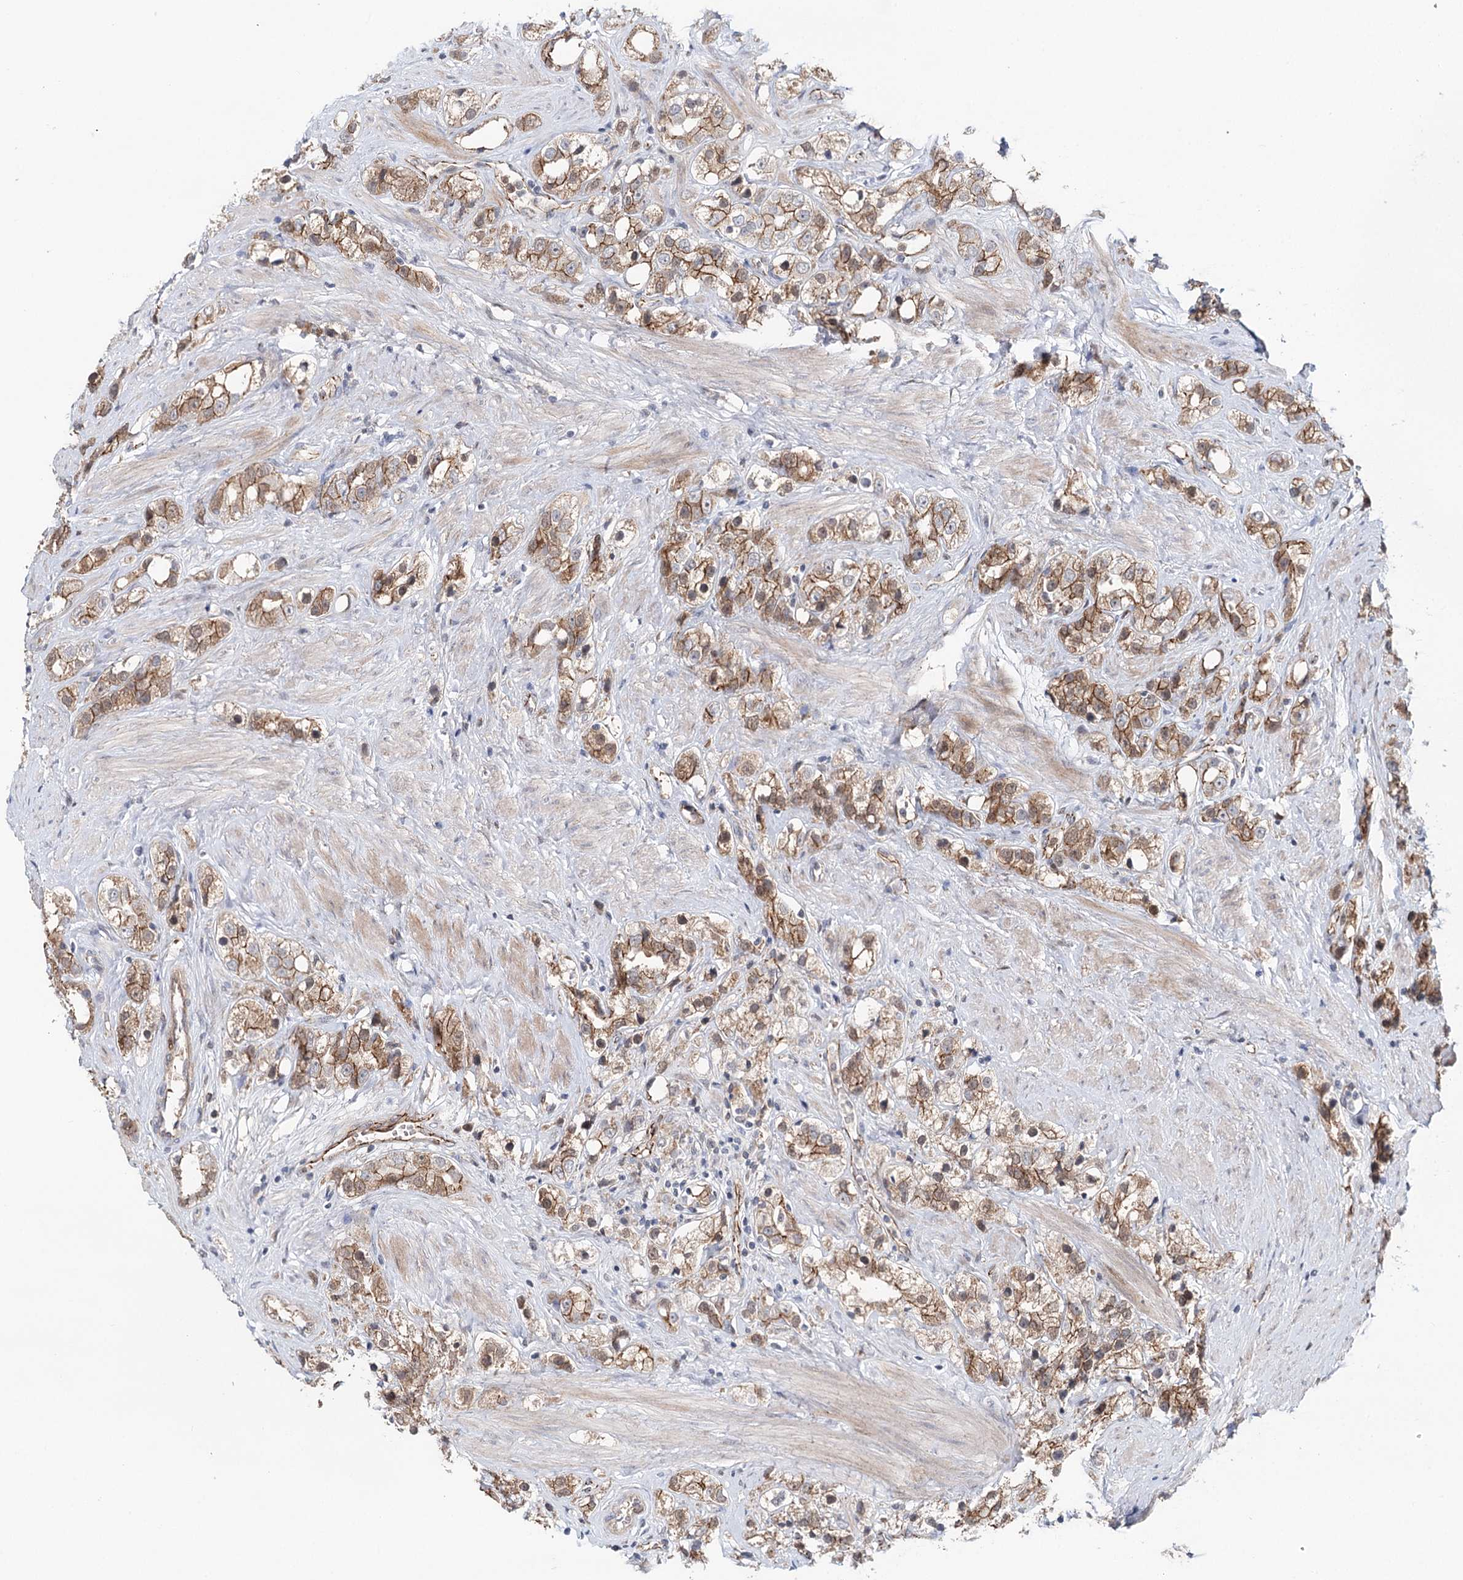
{"staining": {"intensity": "moderate", "quantity": ">75%", "location": "cytoplasmic/membranous,nuclear"}, "tissue": "prostate cancer", "cell_type": "Tumor cells", "image_type": "cancer", "snomed": [{"axis": "morphology", "description": "Adenocarcinoma, NOS"}, {"axis": "topography", "description": "Prostate"}], "caption": "A brown stain highlights moderate cytoplasmic/membranous and nuclear staining of a protein in prostate cancer tumor cells. (Stains: DAB in brown, nuclei in blue, Microscopy: brightfield microscopy at high magnification).", "gene": "PKP4", "patient": {"sex": "male", "age": 79}}